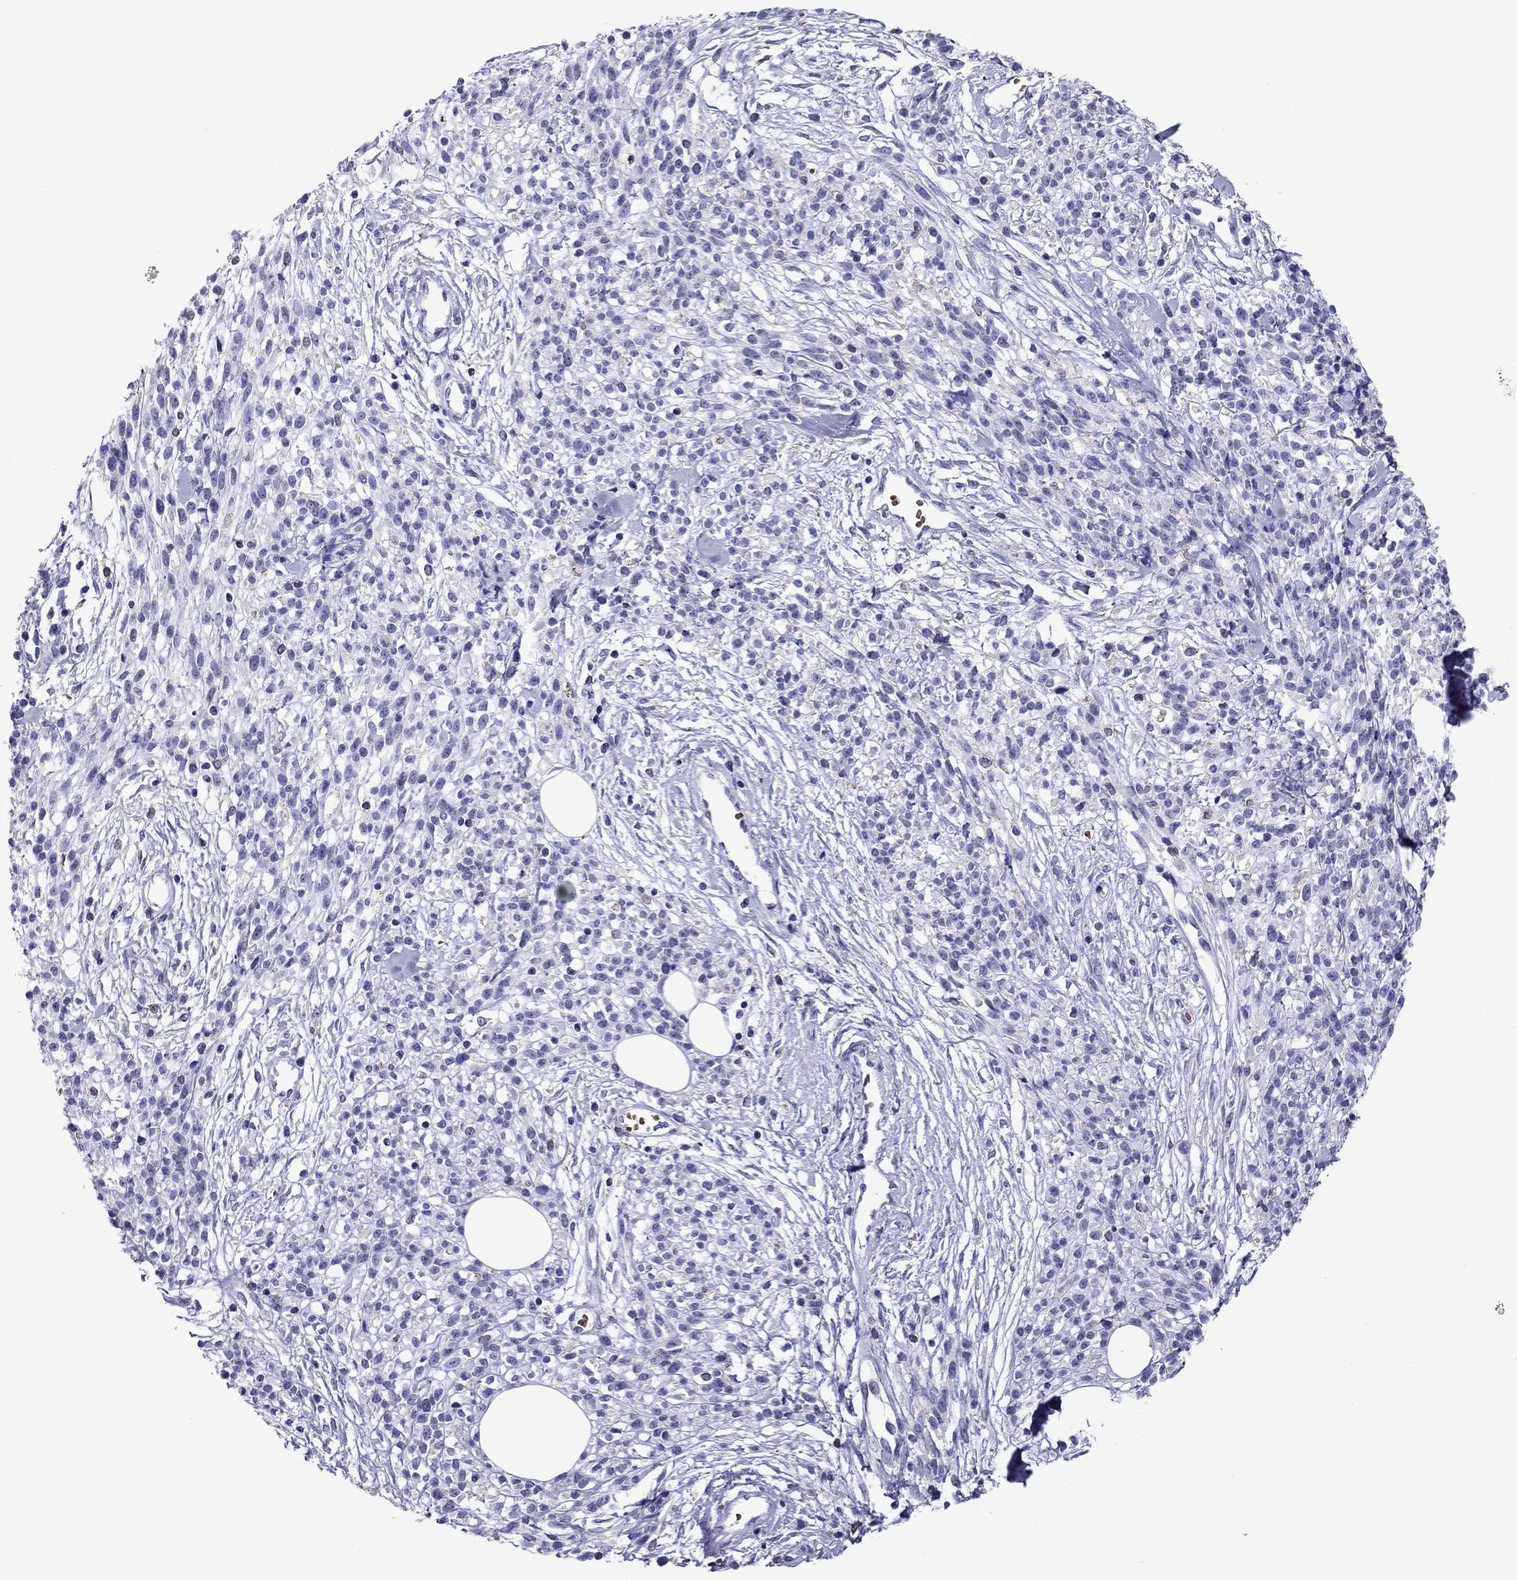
{"staining": {"intensity": "negative", "quantity": "none", "location": "none"}, "tissue": "melanoma", "cell_type": "Tumor cells", "image_type": "cancer", "snomed": [{"axis": "morphology", "description": "Malignant melanoma, NOS"}, {"axis": "topography", "description": "Skin"}, {"axis": "topography", "description": "Skin of trunk"}], "caption": "Malignant melanoma was stained to show a protein in brown. There is no significant staining in tumor cells. Nuclei are stained in blue.", "gene": "SCG2", "patient": {"sex": "male", "age": 74}}